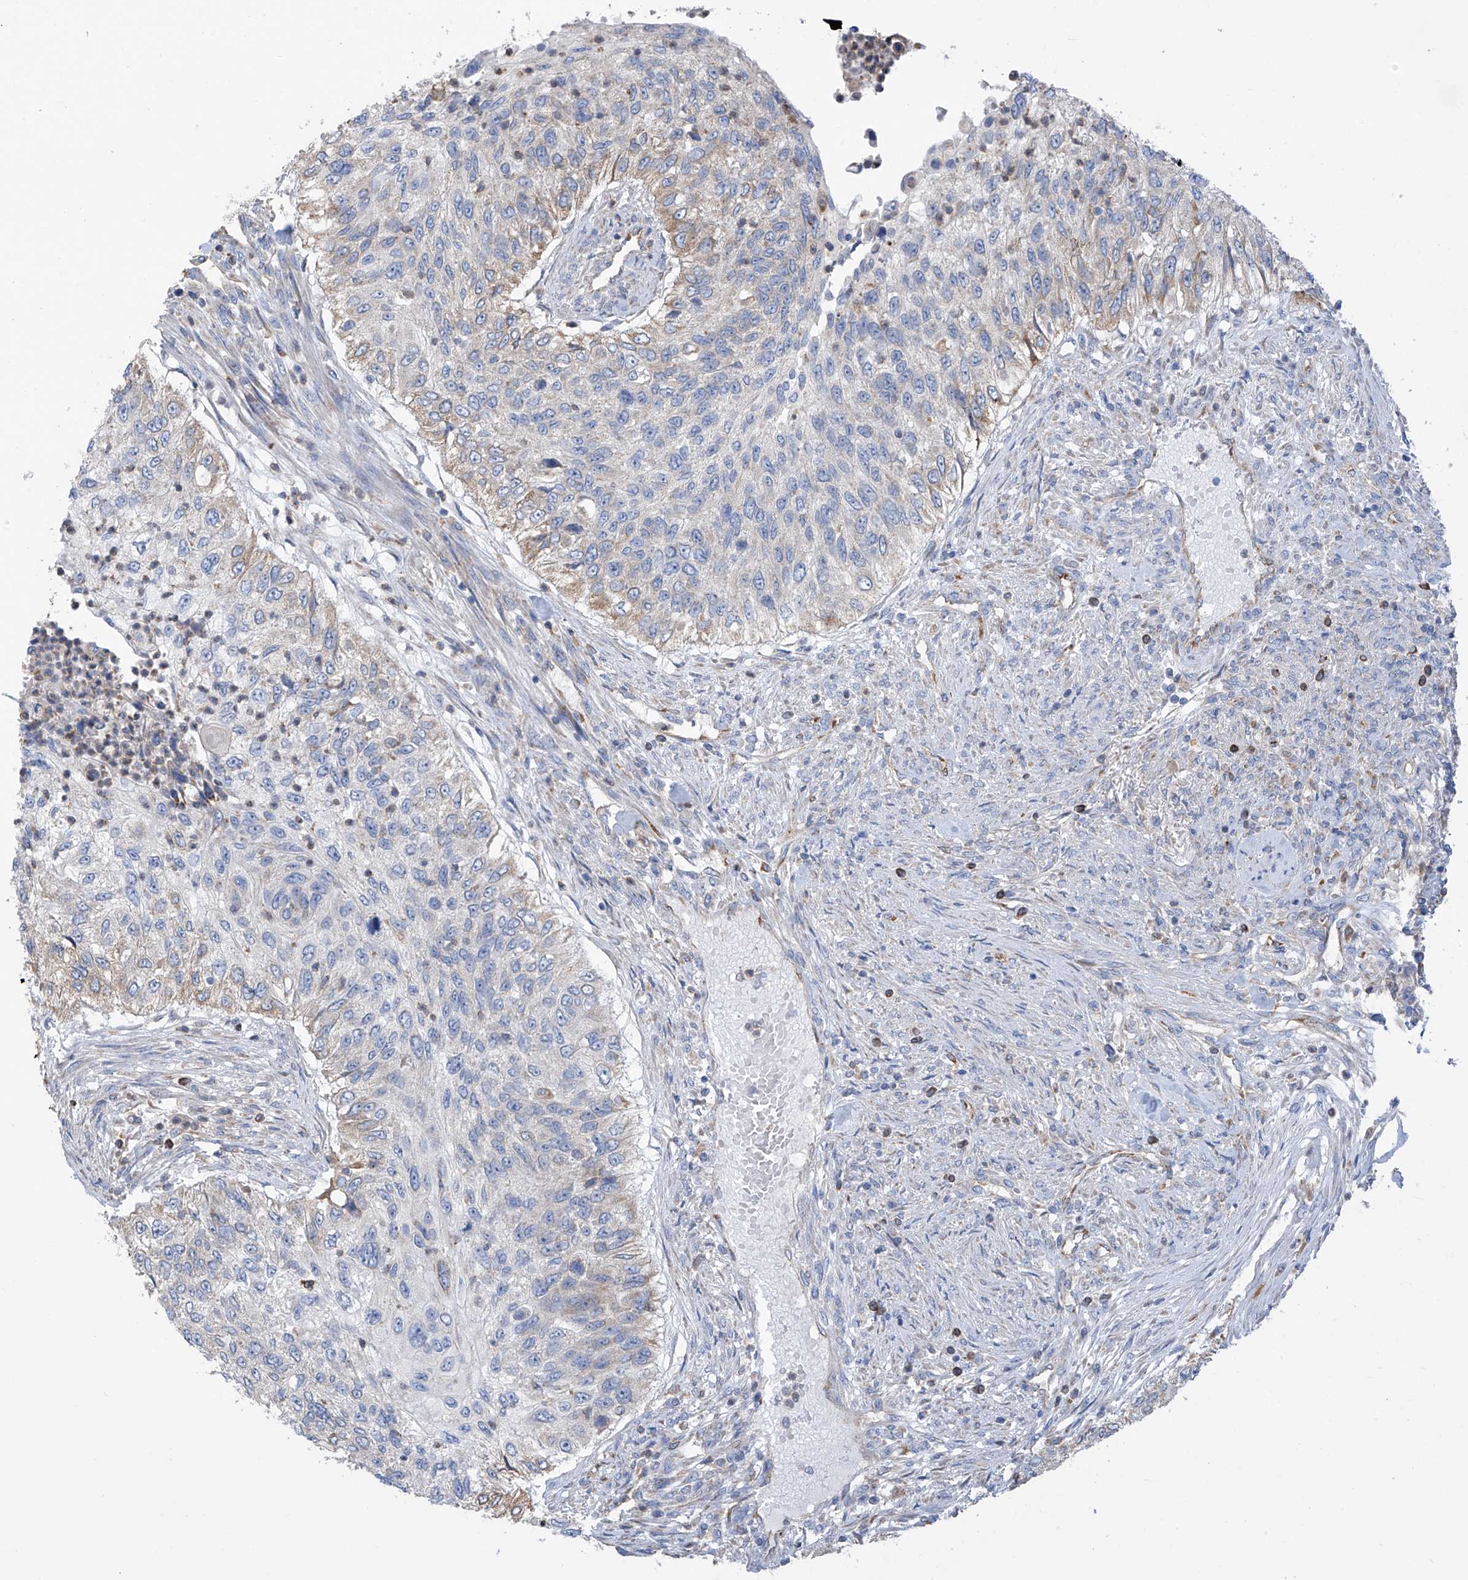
{"staining": {"intensity": "weak", "quantity": "<25%", "location": "cytoplasmic/membranous"}, "tissue": "urothelial cancer", "cell_type": "Tumor cells", "image_type": "cancer", "snomed": [{"axis": "morphology", "description": "Urothelial carcinoma, High grade"}, {"axis": "topography", "description": "Urinary bladder"}], "caption": "DAB immunohistochemical staining of high-grade urothelial carcinoma exhibits no significant staining in tumor cells.", "gene": "EIF5B", "patient": {"sex": "female", "age": 60}}